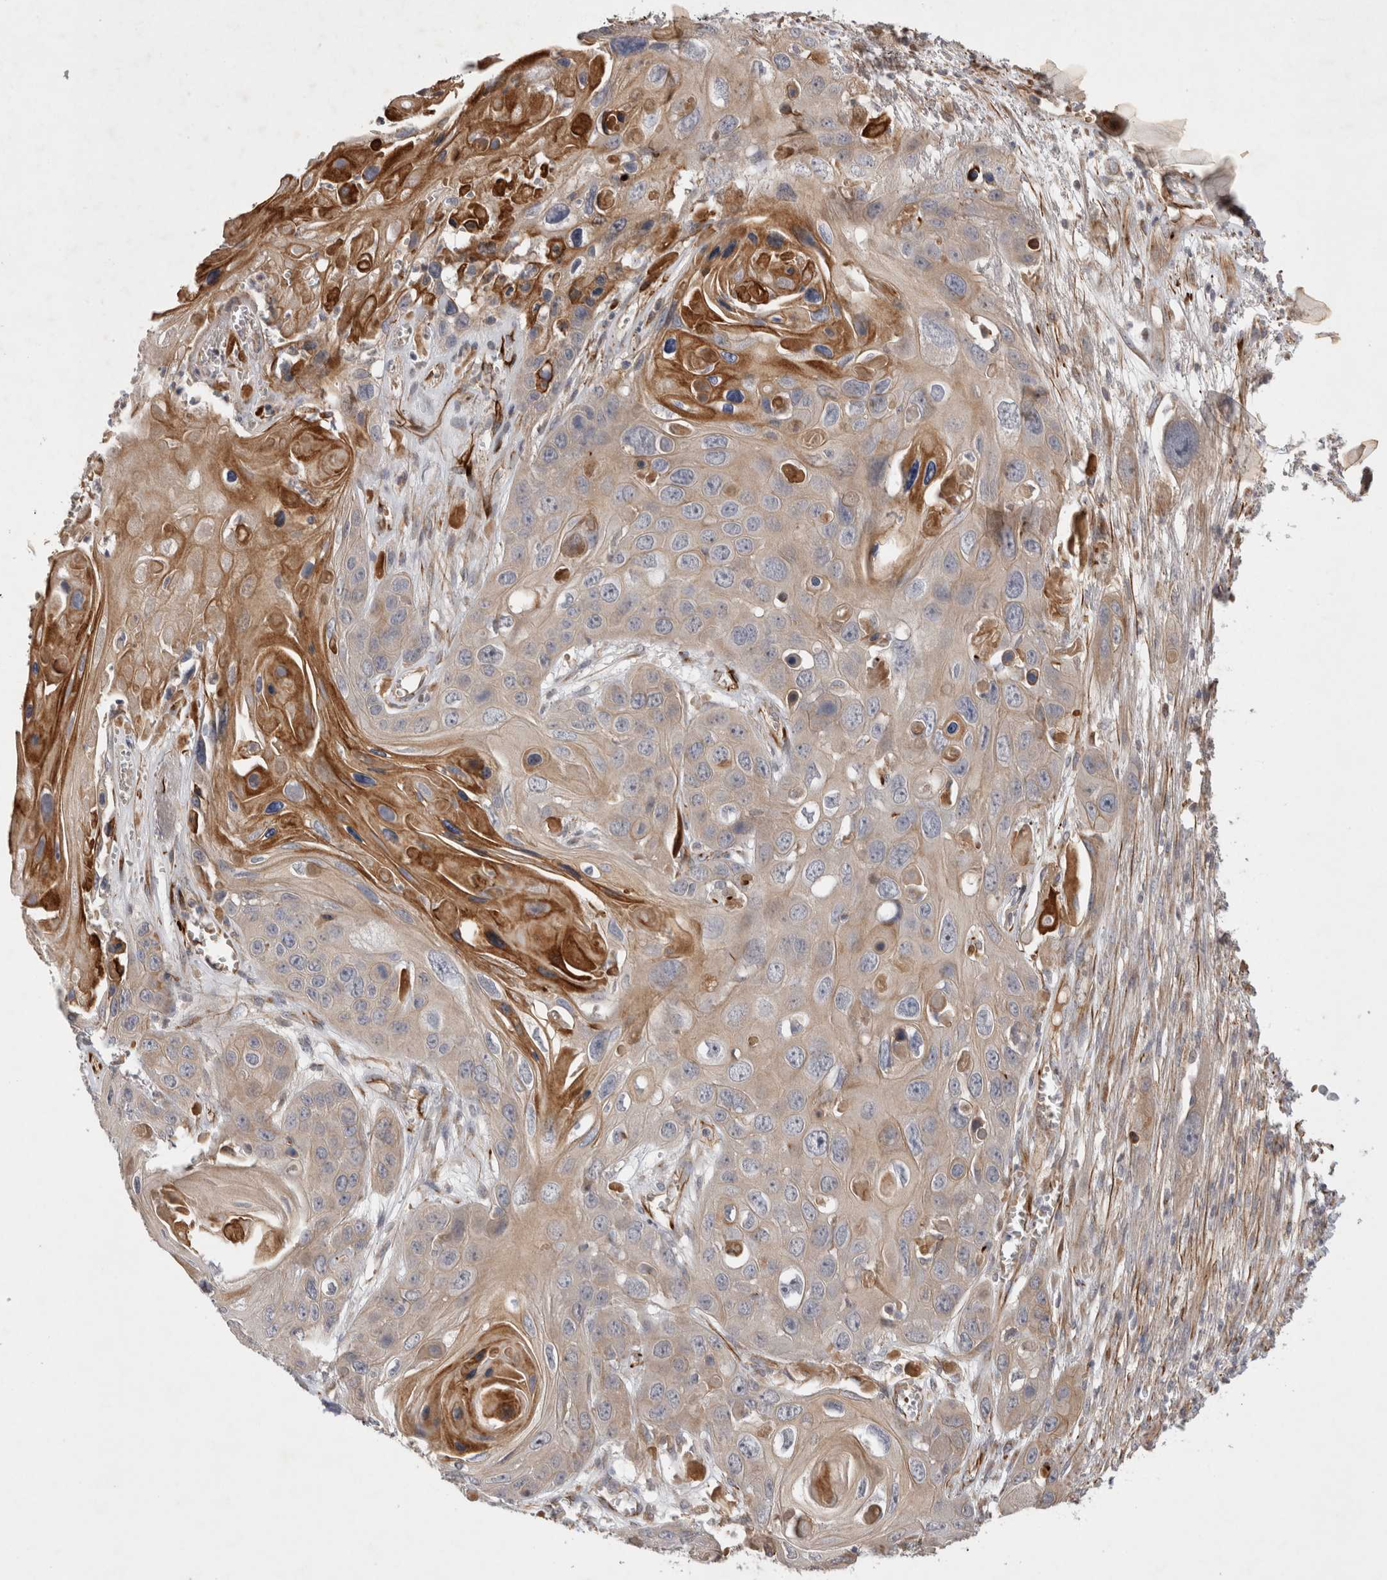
{"staining": {"intensity": "moderate", "quantity": "<25%", "location": "cytoplasmic/membranous"}, "tissue": "skin cancer", "cell_type": "Tumor cells", "image_type": "cancer", "snomed": [{"axis": "morphology", "description": "Squamous cell carcinoma, NOS"}, {"axis": "topography", "description": "Skin"}], "caption": "Moderate cytoplasmic/membranous protein expression is seen in about <25% of tumor cells in skin squamous cell carcinoma.", "gene": "NMU", "patient": {"sex": "male", "age": 55}}